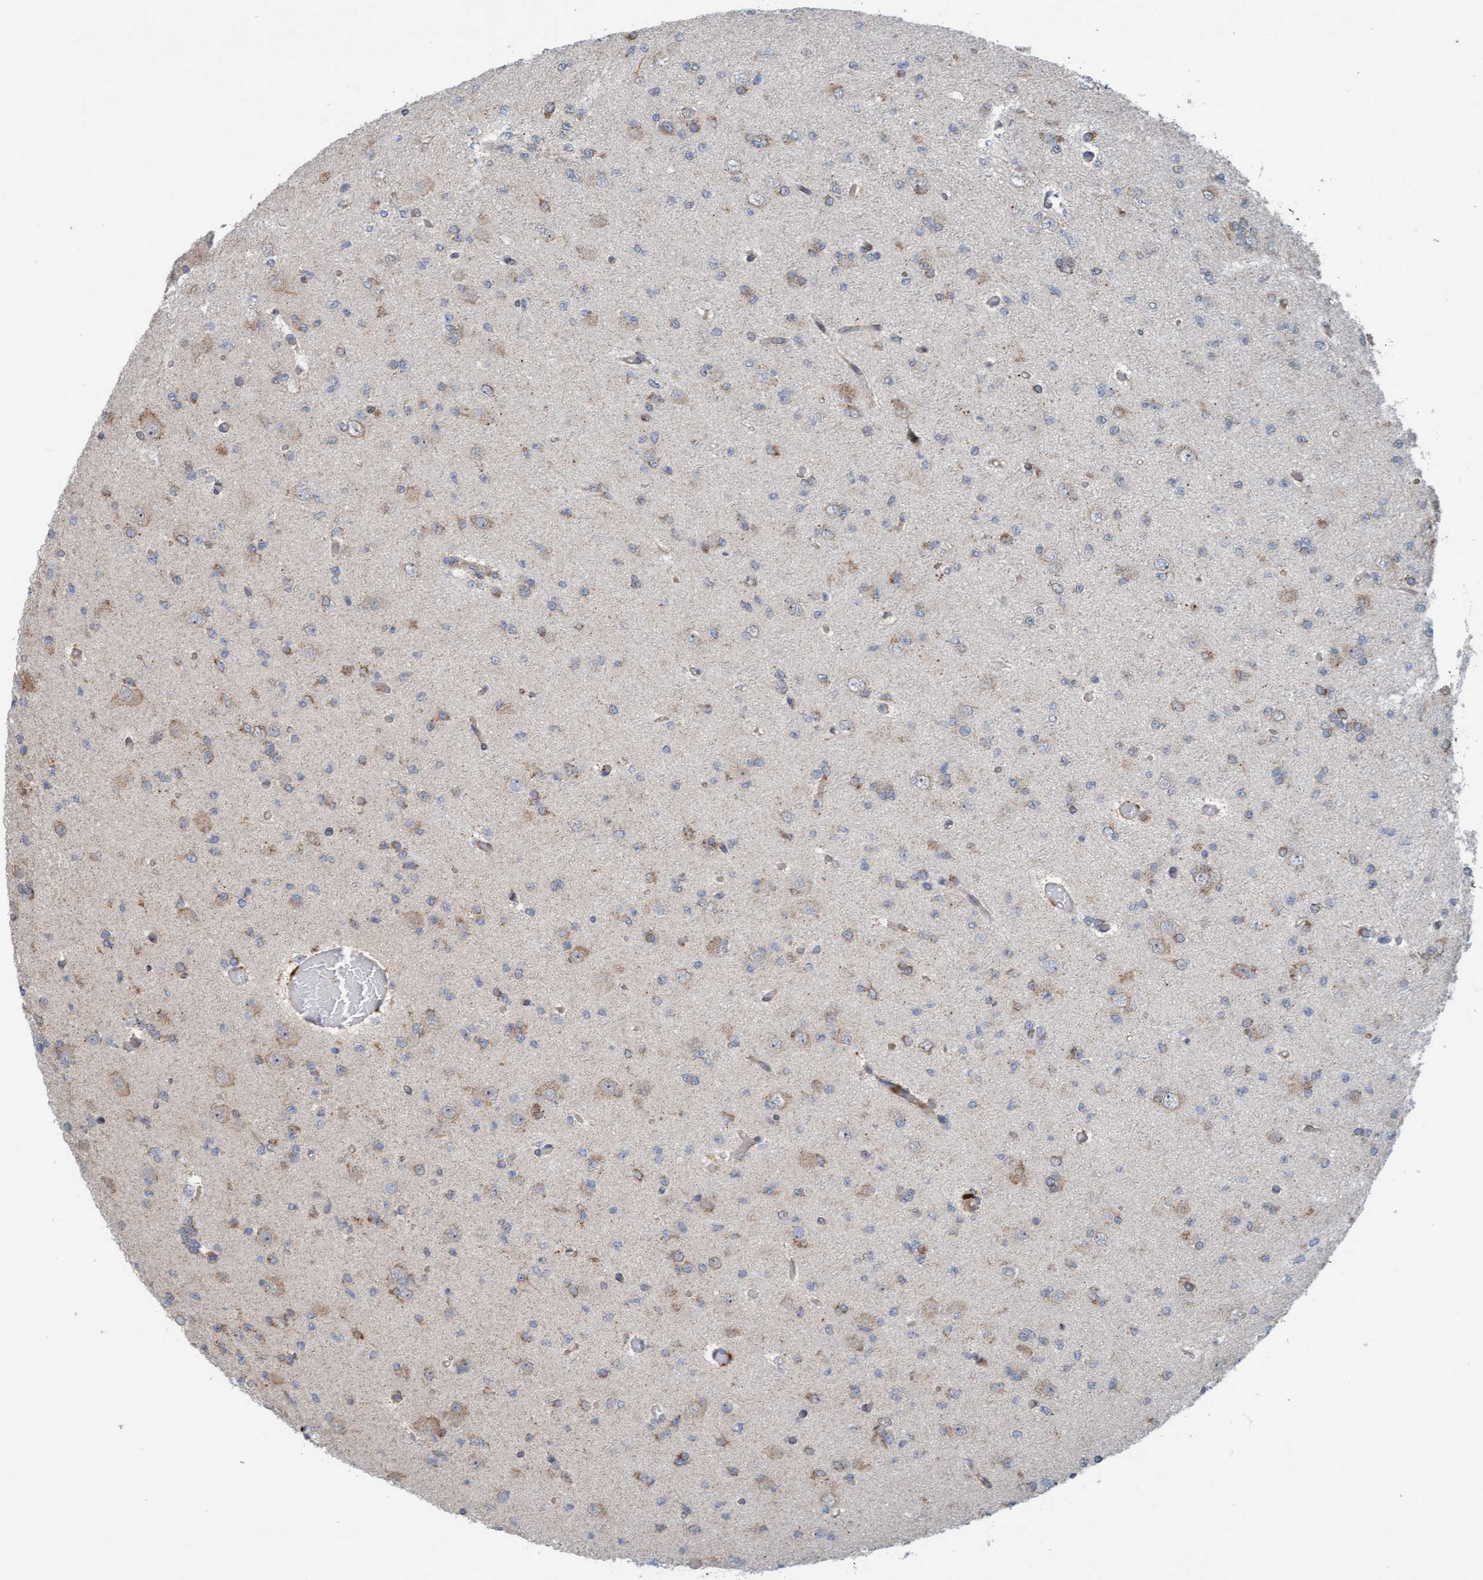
{"staining": {"intensity": "weak", "quantity": "<25%", "location": "cytoplasmic/membranous"}, "tissue": "glioma", "cell_type": "Tumor cells", "image_type": "cancer", "snomed": [{"axis": "morphology", "description": "Glioma, malignant, Low grade"}, {"axis": "topography", "description": "Brain"}], "caption": "IHC image of human malignant low-grade glioma stained for a protein (brown), which exhibits no expression in tumor cells. Brightfield microscopy of immunohistochemistry (IHC) stained with DAB (brown) and hematoxylin (blue), captured at high magnification.", "gene": "ZNF566", "patient": {"sex": "female", "age": 22}}